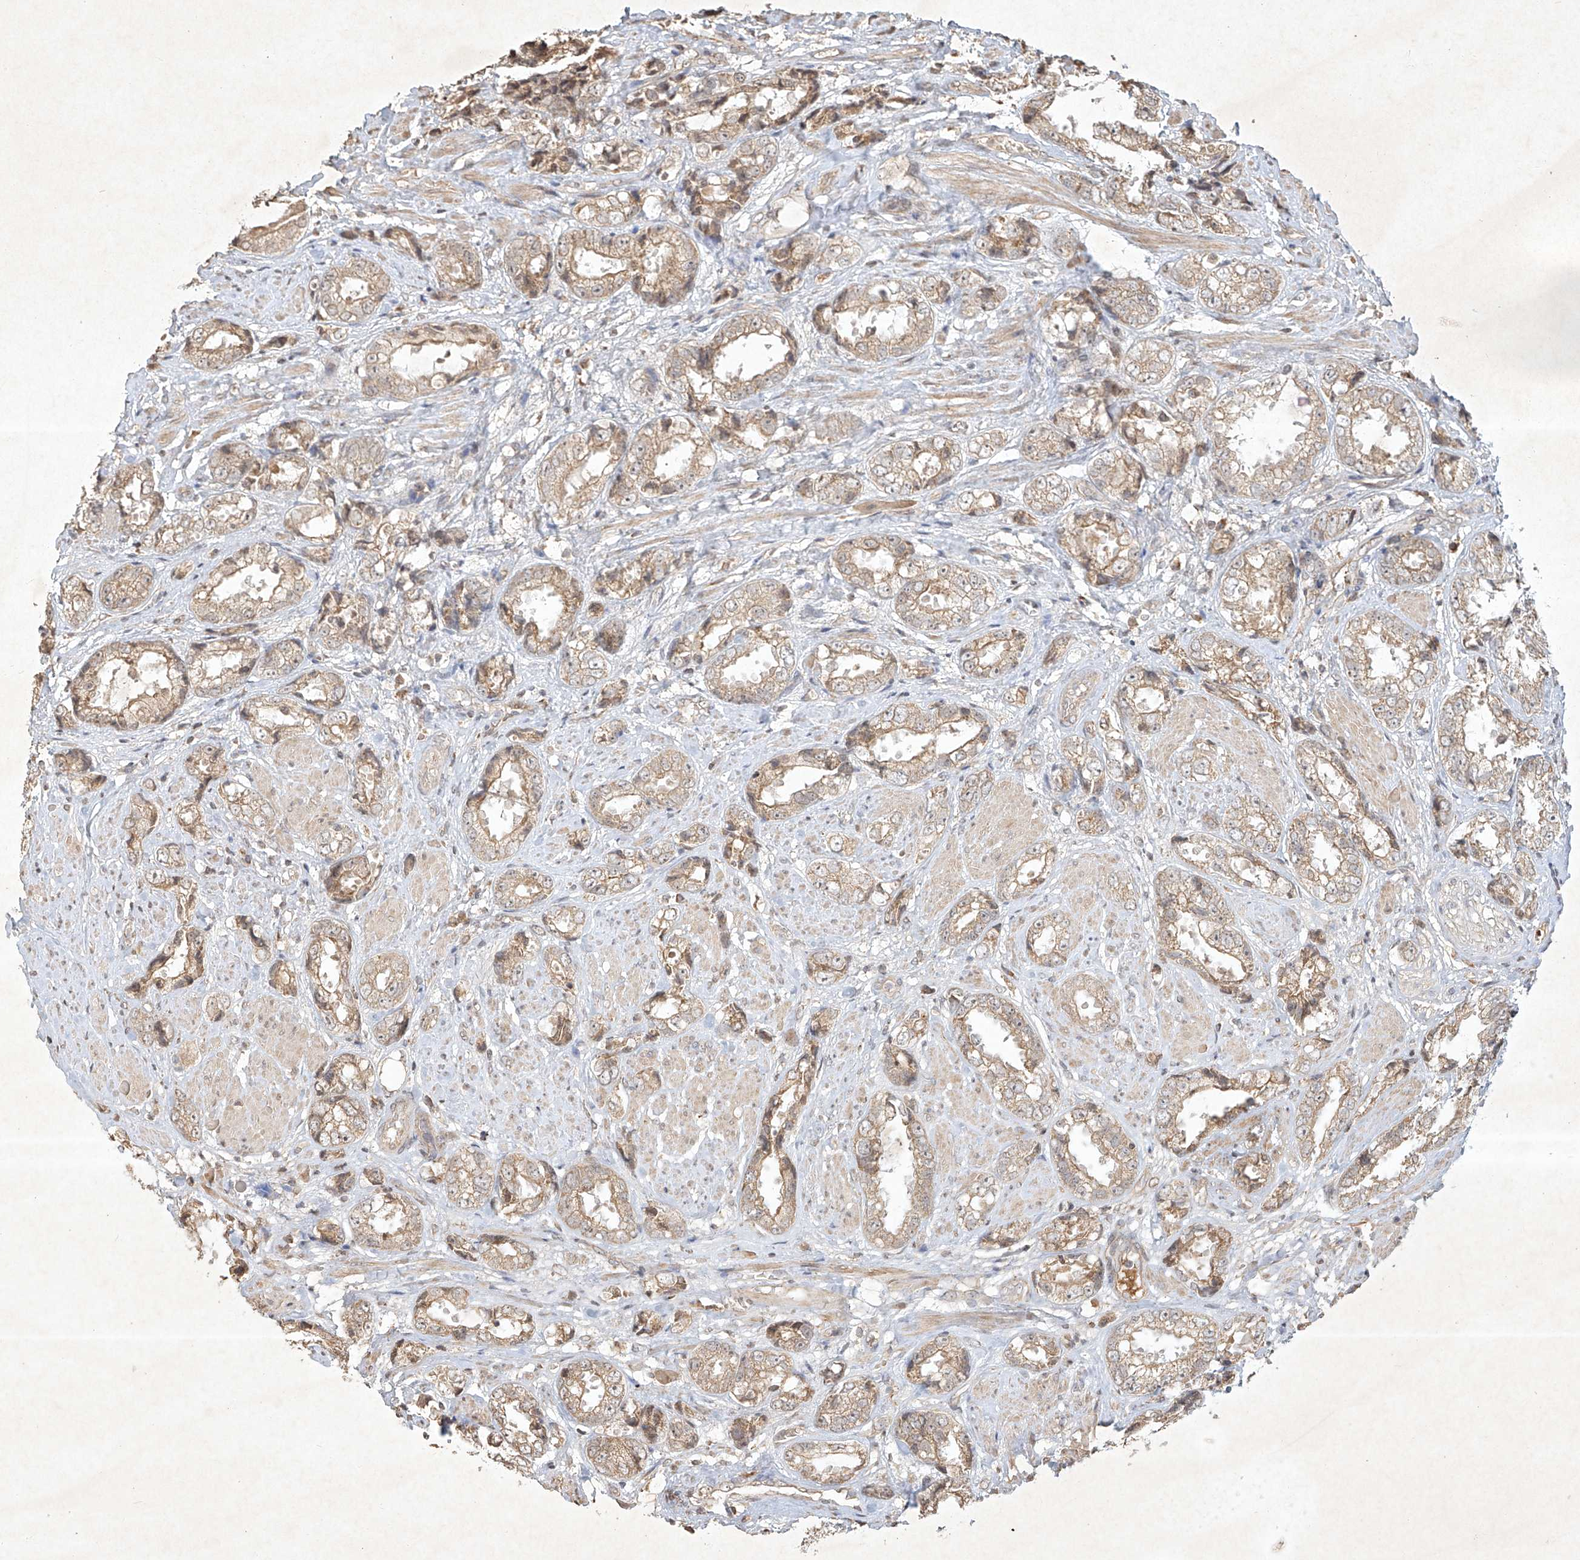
{"staining": {"intensity": "weak", "quantity": ">75%", "location": "cytoplasmic/membranous"}, "tissue": "prostate cancer", "cell_type": "Tumor cells", "image_type": "cancer", "snomed": [{"axis": "morphology", "description": "Adenocarcinoma, High grade"}, {"axis": "topography", "description": "Prostate"}], "caption": "Immunohistochemistry (IHC) (DAB (3,3'-diaminobenzidine)) staining of prostate adenocarcinoma (high-grade) demonstrates weak cytoplasmic/membranous protein staining in about >75% of tumor cells.", "gene": "BTRC", "patient": {"sex": "male", "age": 61}}